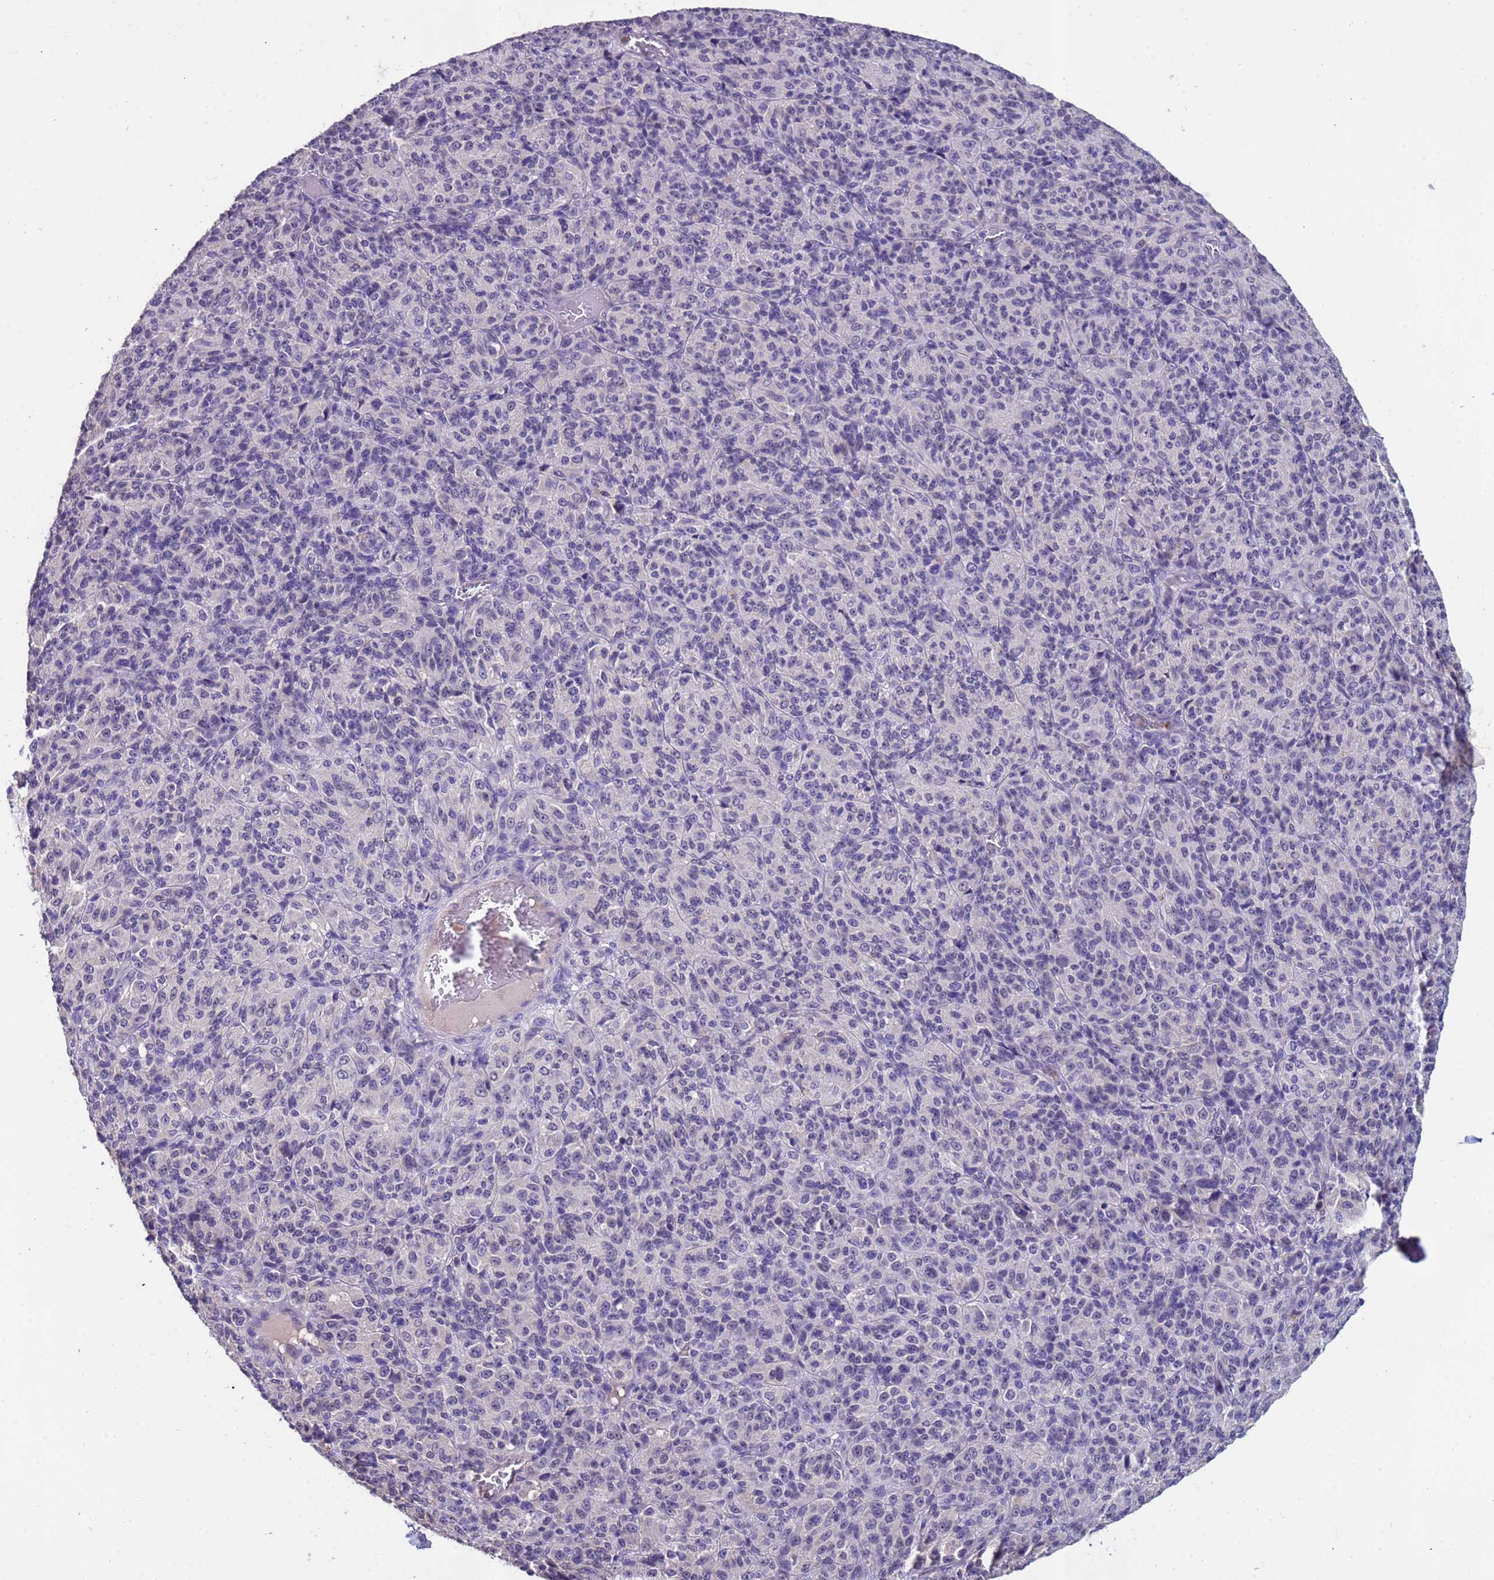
{"staining": {"intensity": "negative", "quantity": "none", "location": "none"}, "tissue": "melanoma", "cell_type": "Tumor cells", "image_type": "cancer", "snomed": [{"axis": "morphology", "description": "Malignant melanoma, Metastatic site"}, {"axis": "topography", "description": "Brain"}], "caption": "Tumor cells show no significant protein positivity in malignant melanoma (metastatic site).", "gene": "ZNF248", "patient": {"sex": "female", "age": 56}}